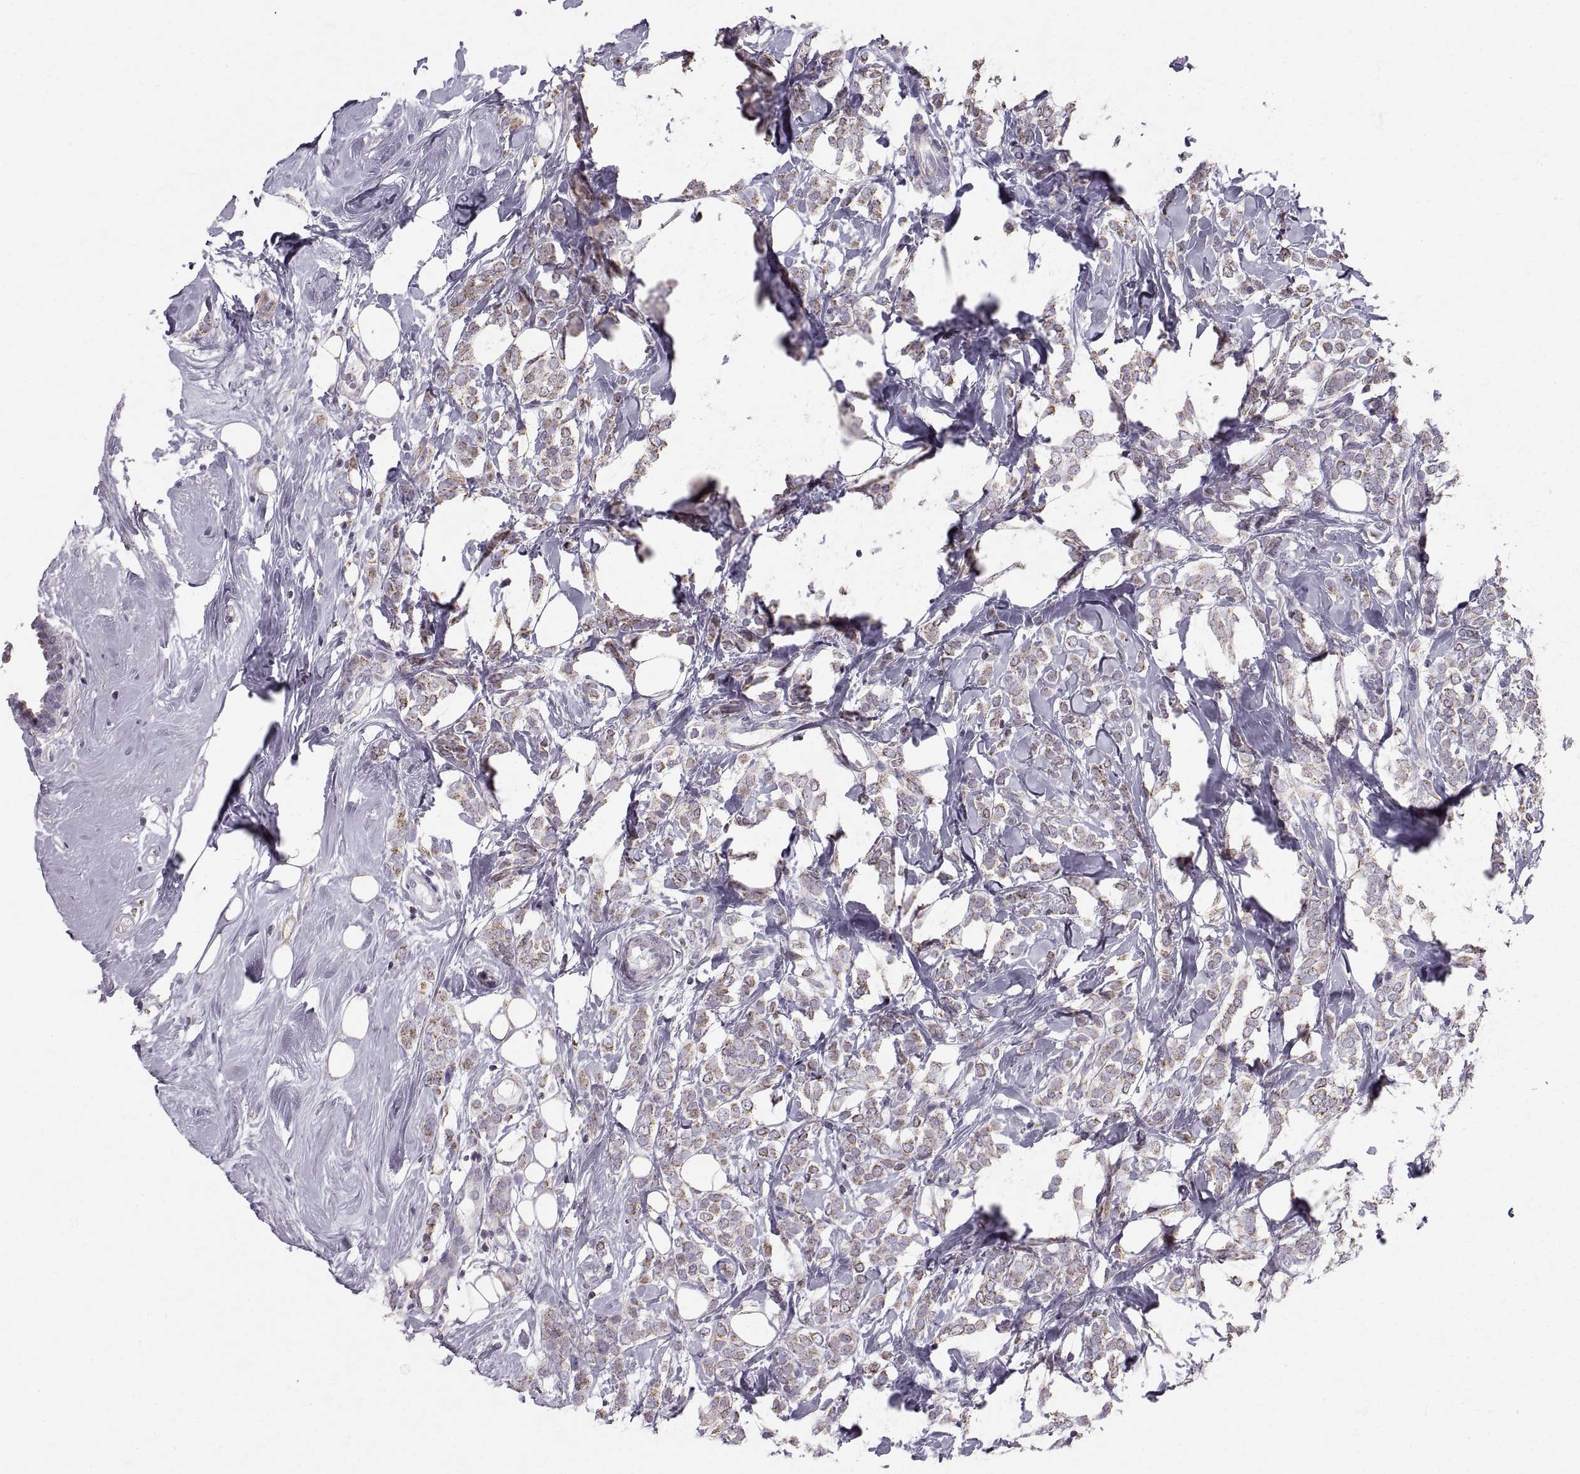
{"staining": {"intensity": "moderate", "quantity": "25%-75%", "location": "cytoplasmic/membranous"}, "tissue": "breast cancer", "cell_type": "Tumor cells", "image_type": "cancer", "snomed": [{"axis": "morphology", "description": "Lobular carcinoma"}, {"axis": "topography", "description": "Breast"}], "caption": "A medium amount of moderate cytoplasmic/membranous staining is identified in about 25%-75% of tumor cells in lobular carcinoma (breast) tissue. (Stains: DAB (3,3'-diaminobenzidine) in brown, nuclei in blue, Microscopy: brightfield microscopy at high magnification).", "gene": "STMND1", "patient": {"sex": "female", "age": 49}}